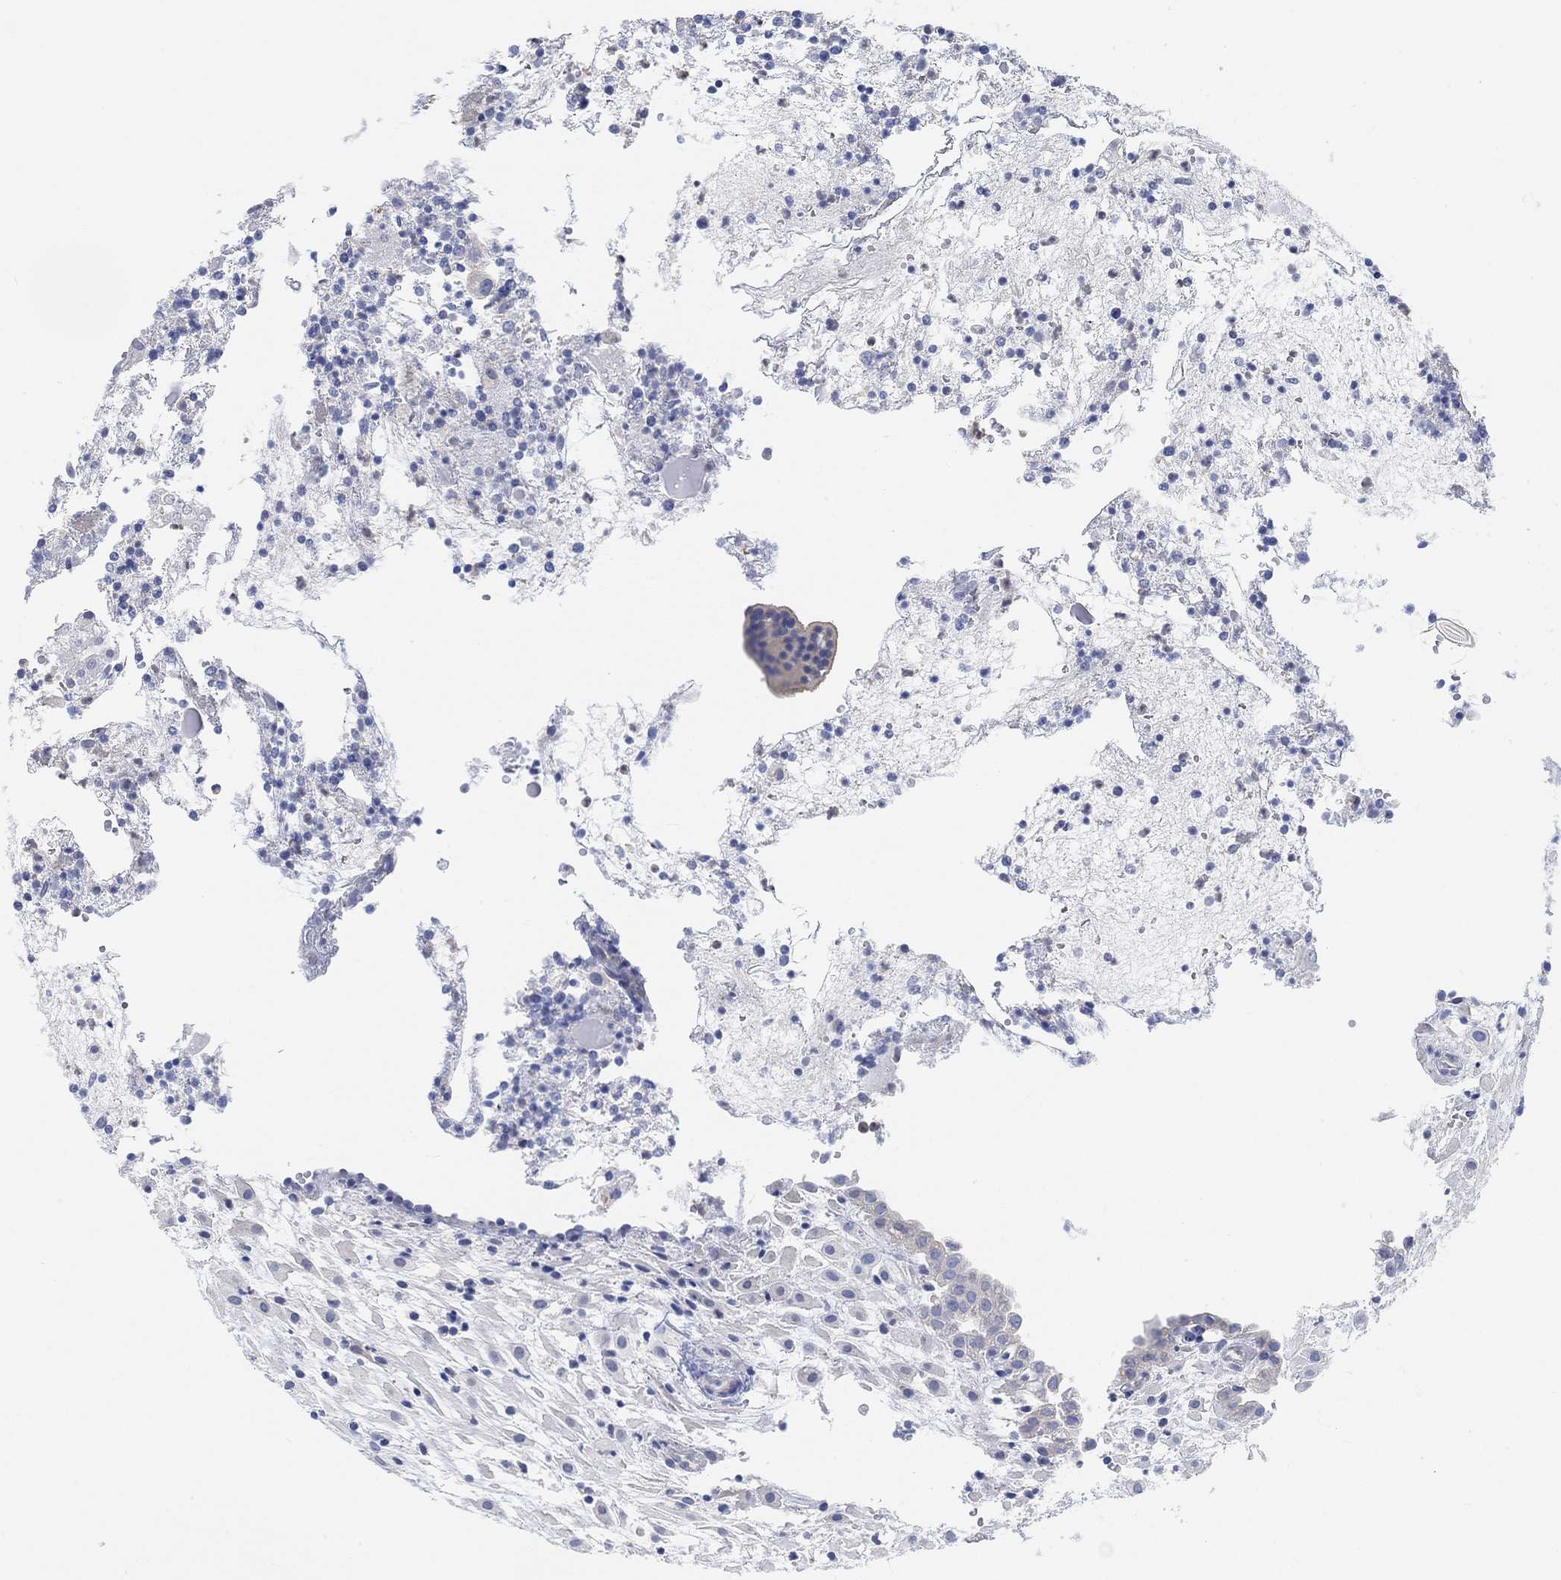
{"staining": {"intensity": "negative", "quantity": "none", "location": "none"}, "tissue": "placenta", "cell_type": "Decidual cells", "image_type": "normal", "snomed": [{"axis": "morphology", "description": "Normal tissue, NOS"}, {"axis": "topography", "description": "Placenta"}], "caption": "Decidual cells show no significant expression in unremarkable placenta. The staining is performed using DAB brown chromogen with nuclei counter-stained in using hematoxylin.", "gene": "NLRP14", "patient": {"sex": "female", "age": 24}}